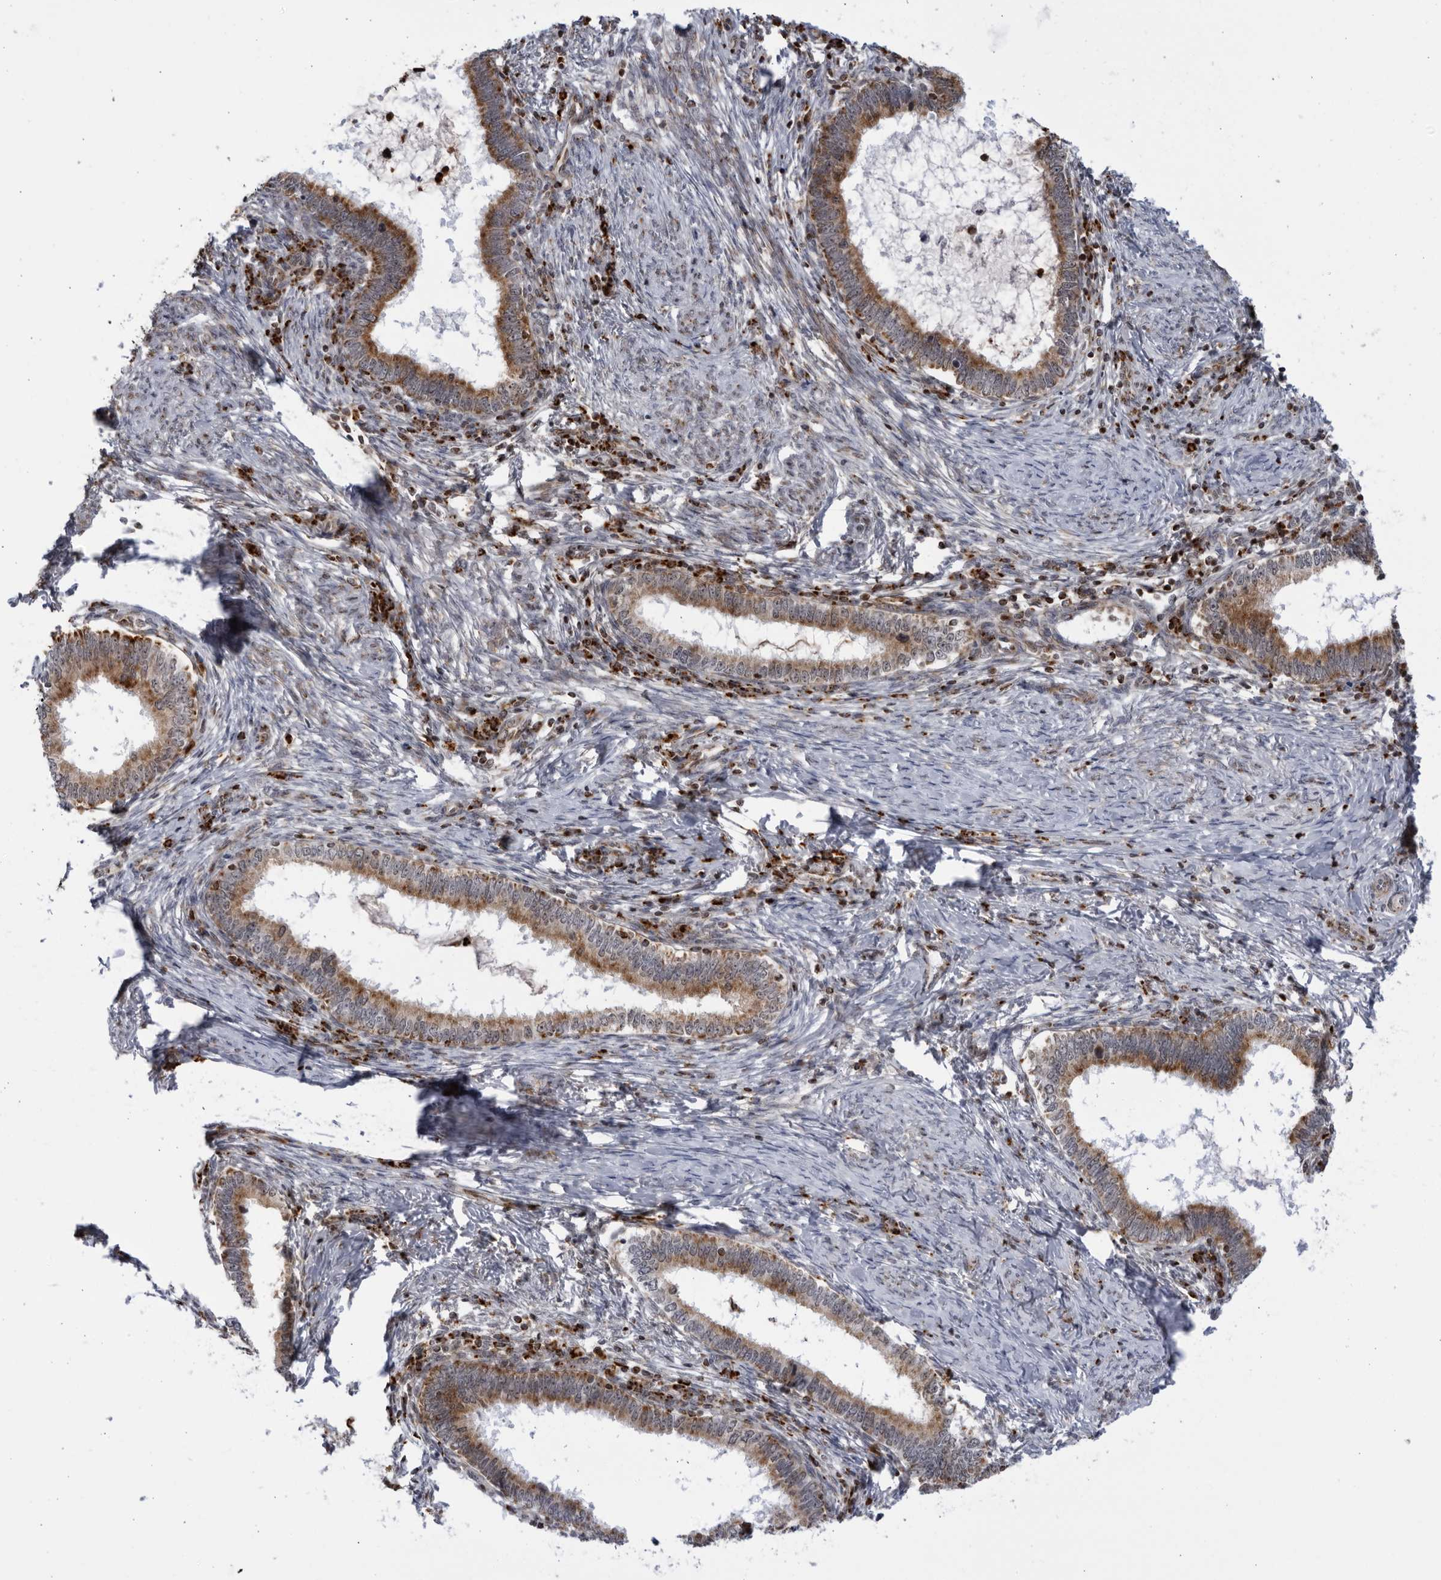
{"staining": {"intensity": "moderate", "quantity": ">75%", "location": "cytoplasmic/membranous"}, "tissue": "cervical cancer", "cell_type": "Tumor cells", "image_type": "cancer", "snomed": [{"axis": "morphology", "description": "Adenocarcinoma, NOS"}, {"axis": "topography", "description": "Cervix"}], "caption": "High-power microscopy captured an IHC photomicrograph of adenocarcinoma (cervical), revealing moderate cytoplasmic/membranous expression in approximately >75% of tumor cells.", "gene": "RBM34", "patient": {"sex": "female", "age": 36}}